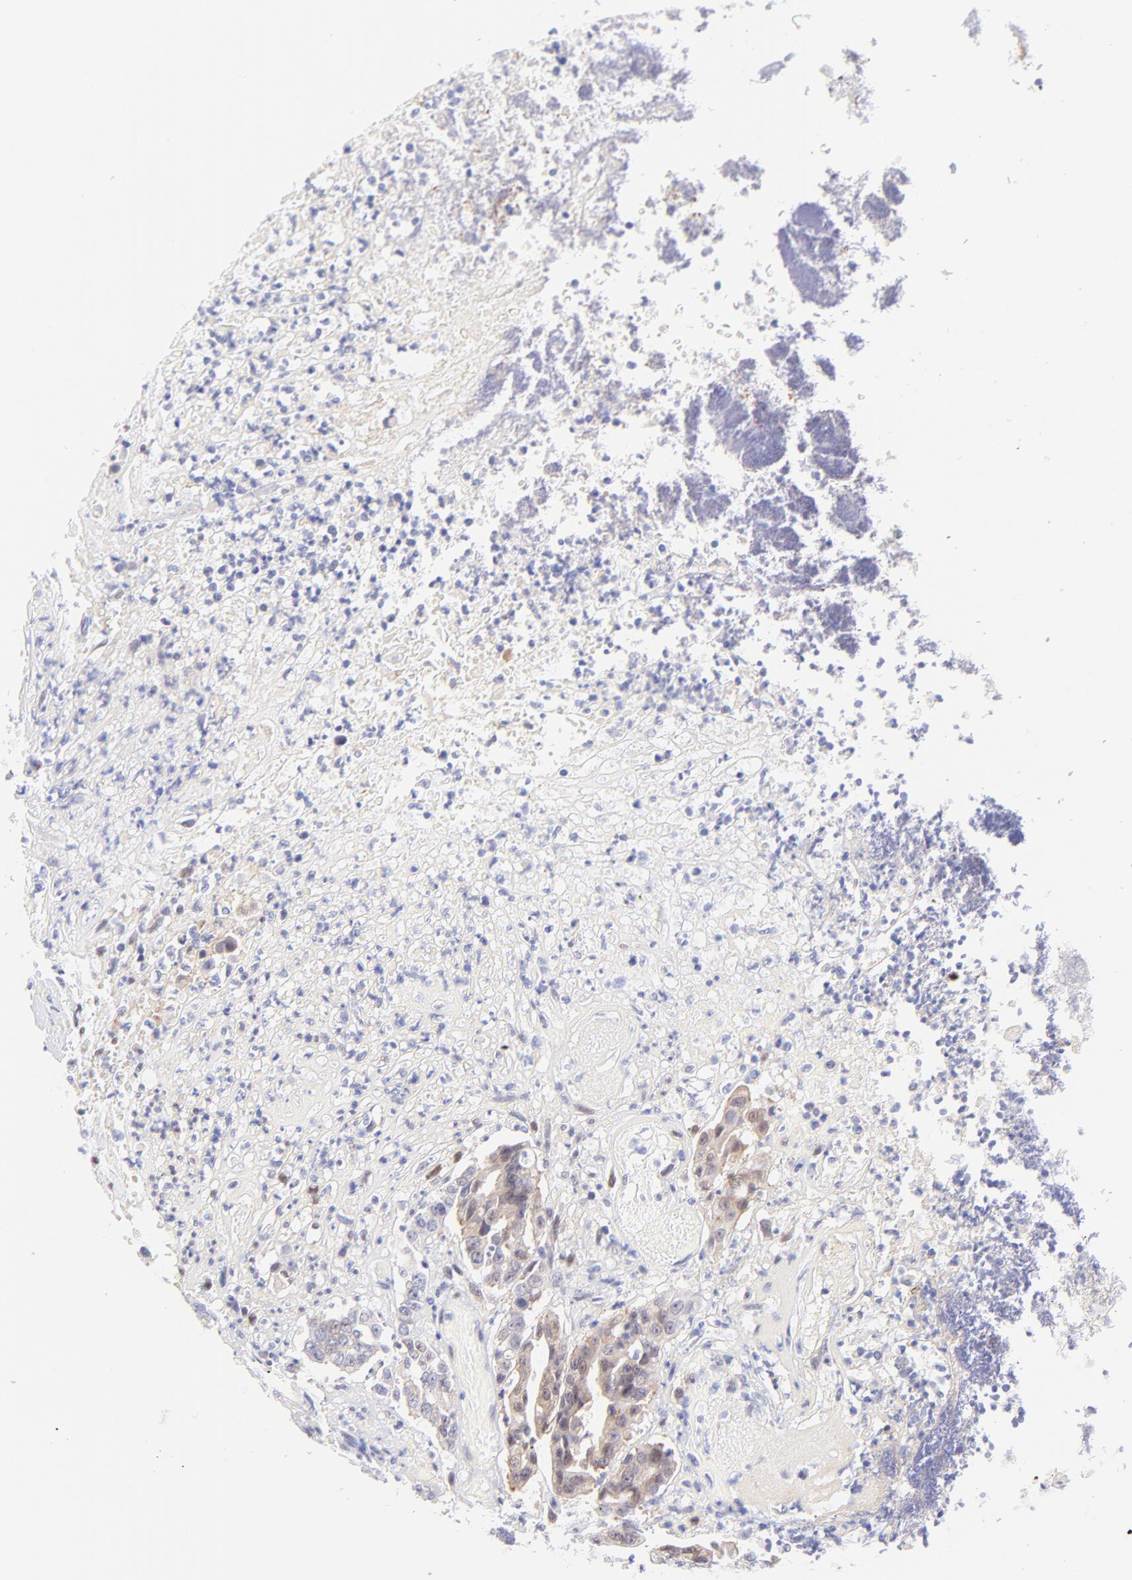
{"staining": {"intensity": "weak", "quantity": "<25%", "location": "cytoplasmic/membranous,nuclear"}, "tissue": "colorectal cancer", "cell_type": "Tumor cells", "image_type": "cancer", "snomed": [{"axis": "morphology", "description": "Adenocarcinoma, NOS"}, {"axis": "topography", "description": "Colon"}], "caption": "A micrograph of adenocarcinoma (colorectal) stained for a protein displays no brown staining in tumor cells.", "gene": "PBDC1", "patient": {"sex": "female", "age": 70}}